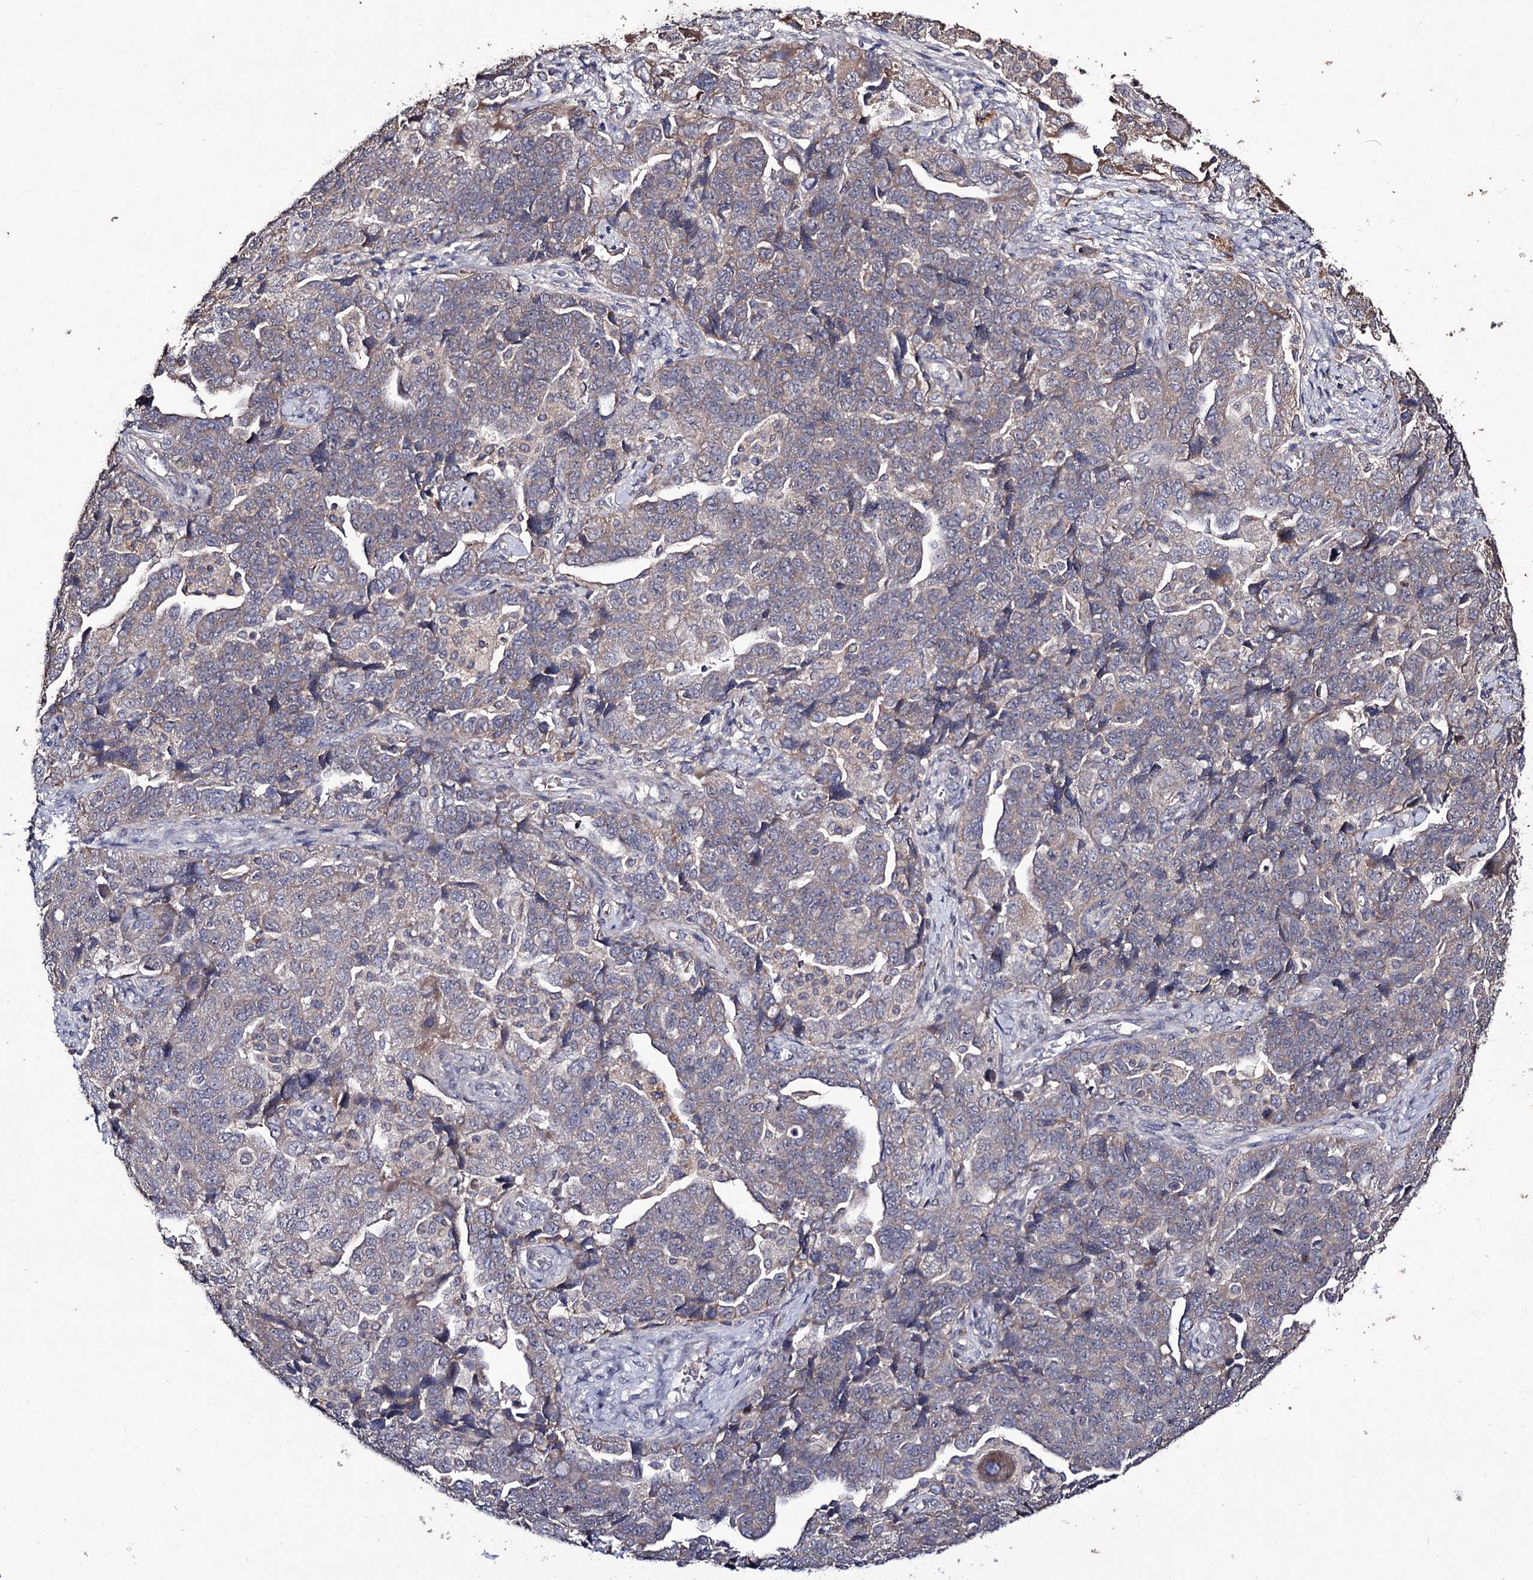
{"staining": {"intensity": "weak", "quantity": "25%-75%", "location": "cytoplasmic/membranous"}, "tissue": "ovarian cancer", "cell_type": "Tumor cells", "image_type": "cancer", "snomed": [{"axis": "morphology", "description": "Carcinoma, NOS"}, {"axis": "morphology", "description": "Cystadenocarcinoma, serous, NOS"}, {"axis": "topography", "description": "Ovary"}], "caption": "Immunohistochemical staining of ovarian cancer (serous cystadenocarcinoma) displays weak cytoplasmic/membranous protein expression in approximately 25%-75% of tumor cells.", "gene": "MYO1H", "patient": {"sex": "female", "age": 69}}